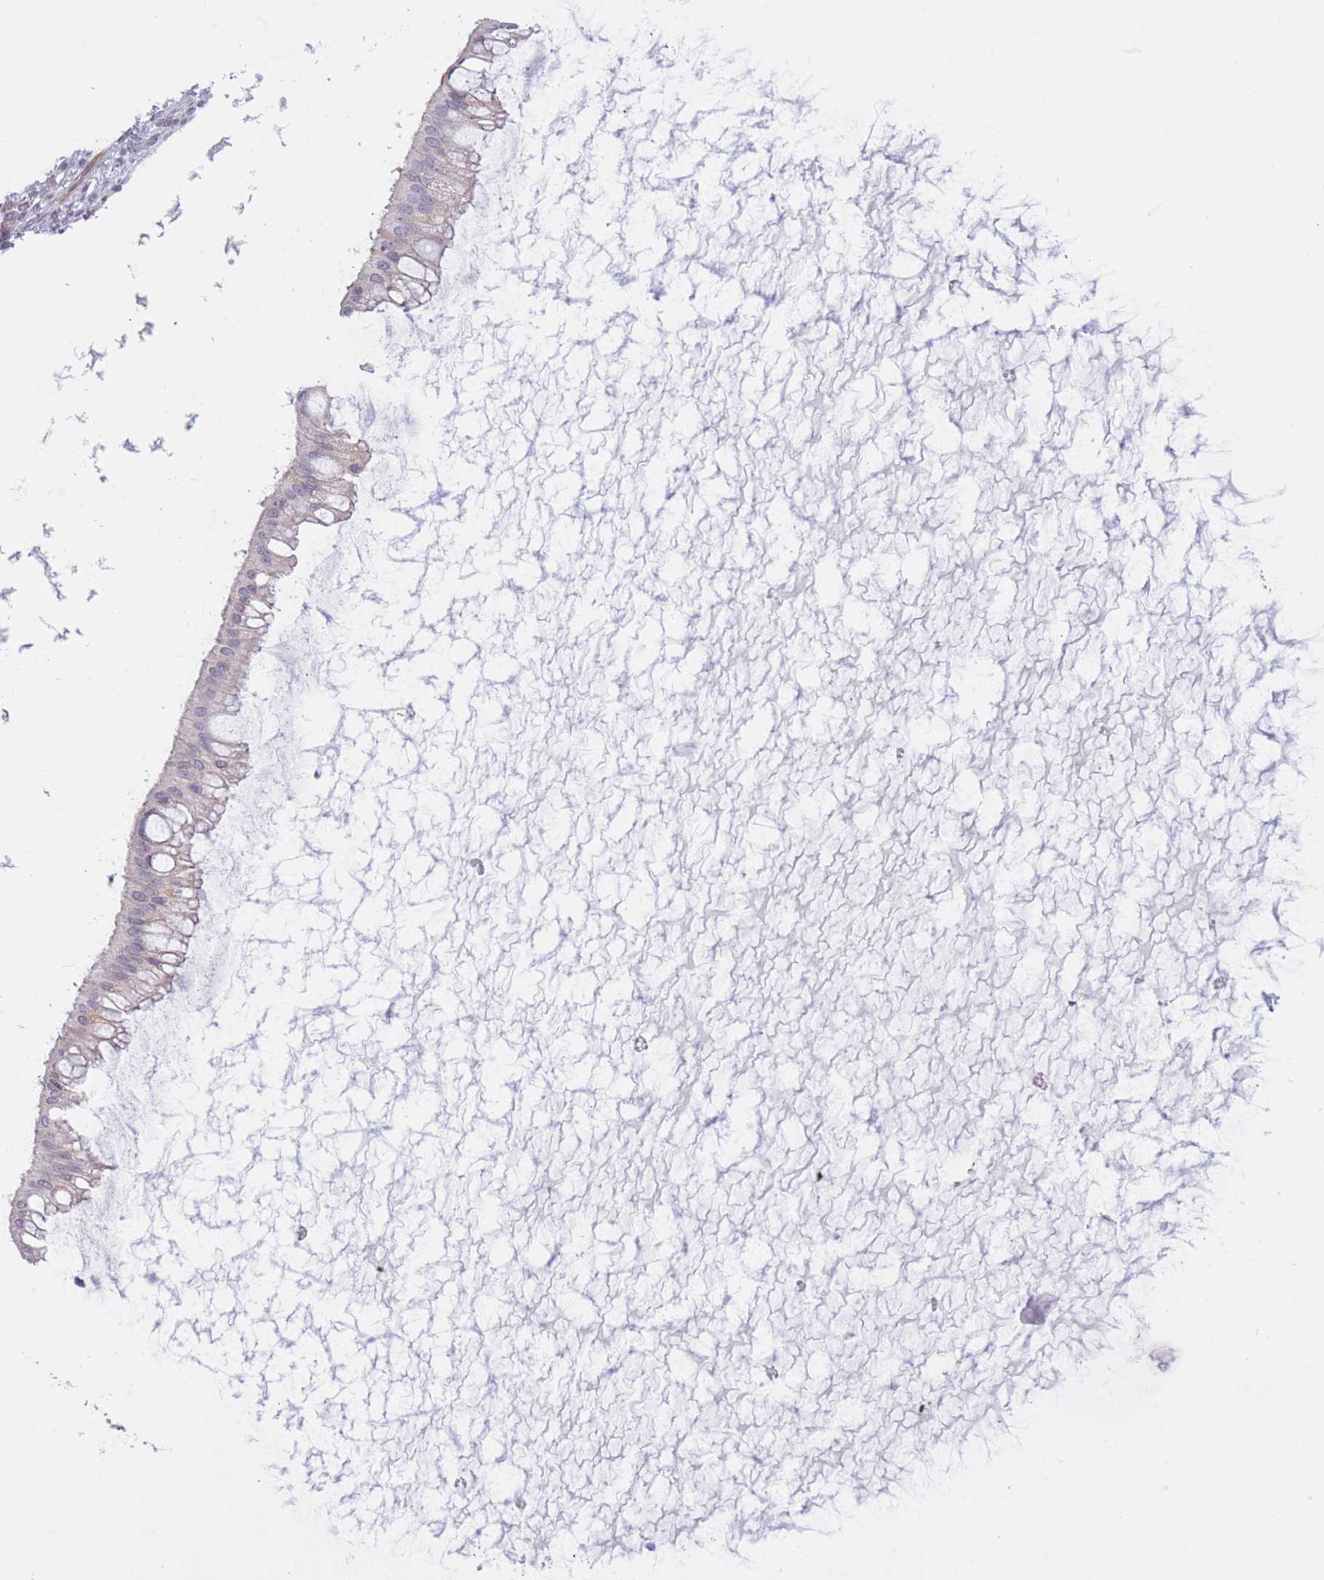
{"staining": {"intensity": "negative", "quantity": "none", "location": "none"}, "tissue": "ovarian cancer", "cell_type": "Tumor cells", "image_type": "cancer", "snomed": [{"axis": "morphology", "description": "Cystadenocarcinoma, mucinous, NOS"}, {"axis": "topography", "description": "Ovary"}], "caption": "This micrograph is of ovarian cancer stained with immunohistochemistry (IHC) to label a protein in brown with the nuclei are counter-stained blue. There is no staining in tumor cells. Brightfield microscopy of immunohistochemistry (IHC) stained with DAB (brown) and hematoxylin (blue), captured at high magnification.", "gene": "PODXL", "patient": {"sex": "female", "age": 73}}